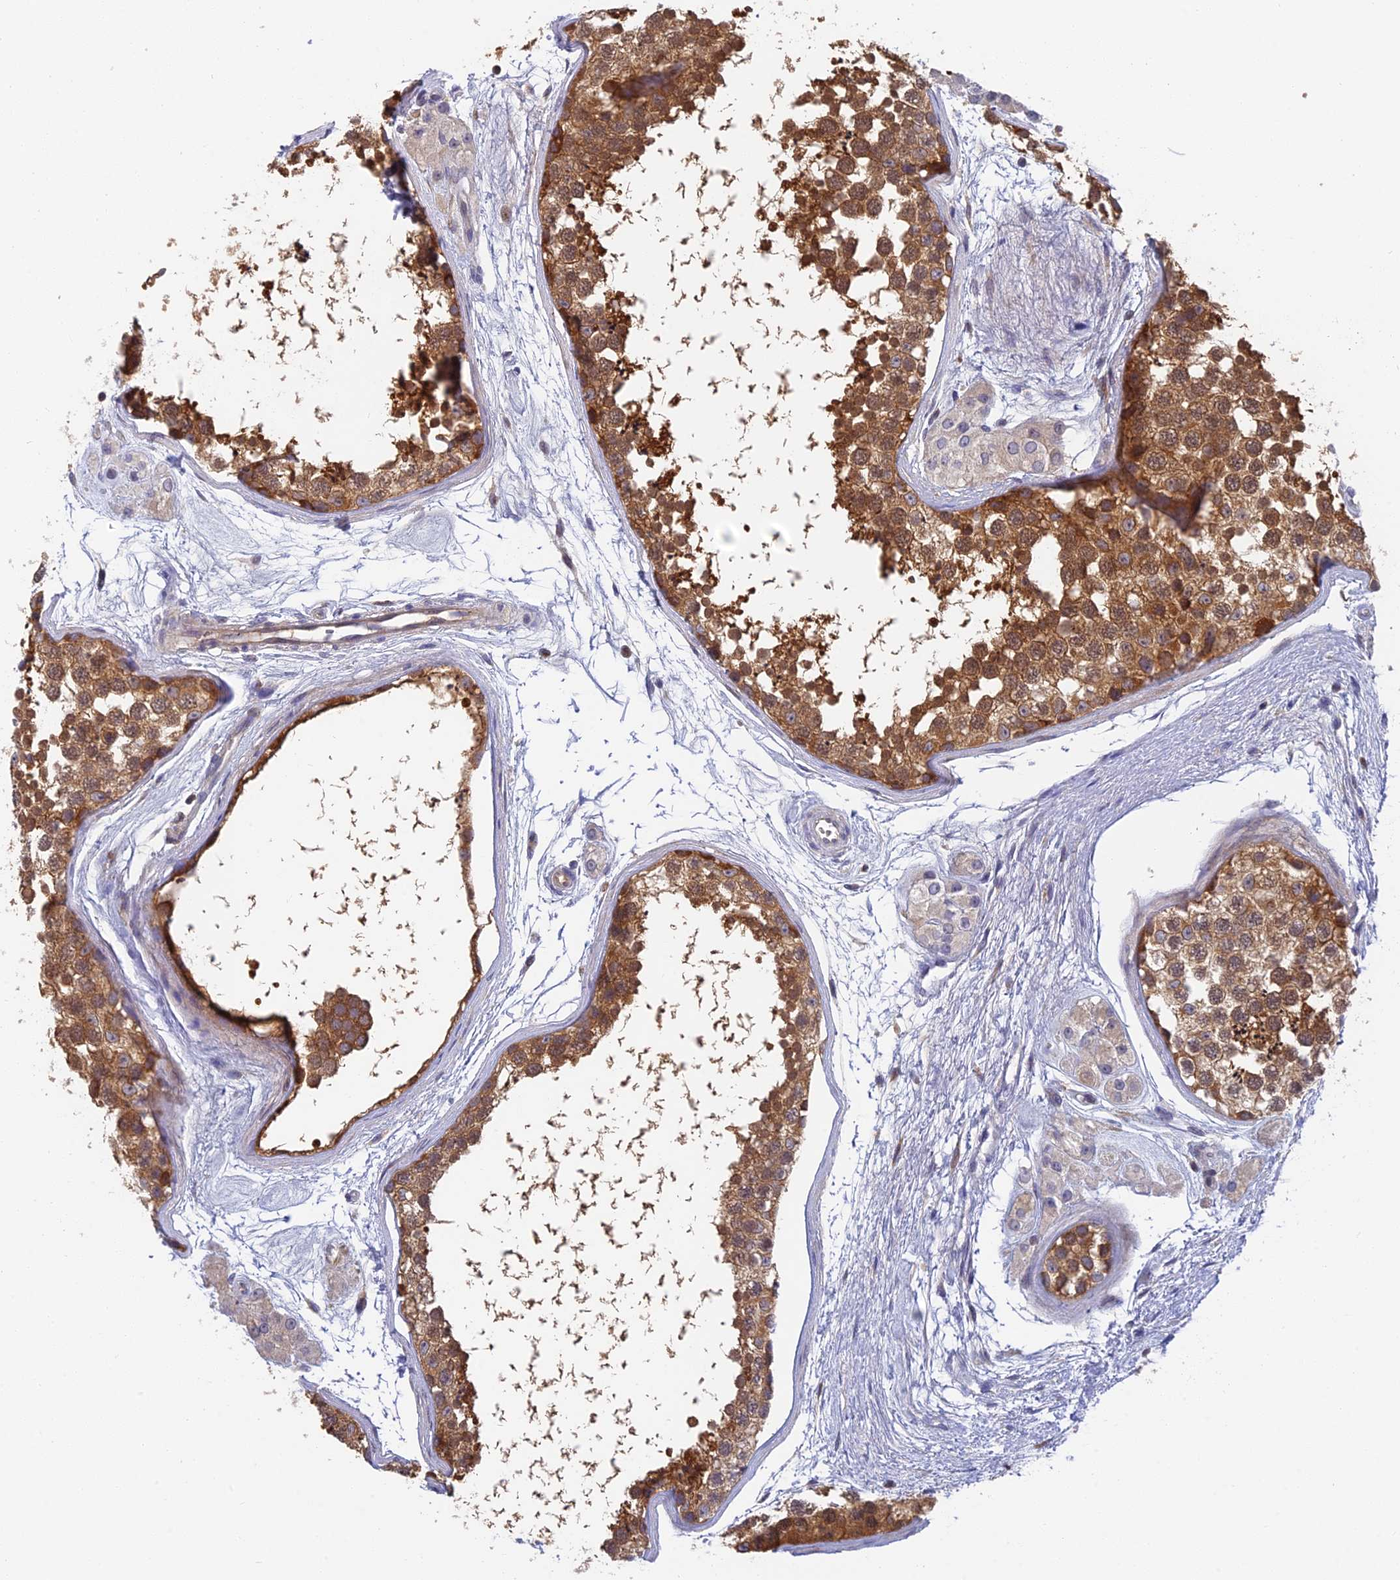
{"staining": {"intensity": "moderate", "quantity": ">75%", "location": "cytoplasmic/membranous"}, "tissue": "testis", "cell_type": "Cells in seminiferous ducts", "image_type": "normal", "snomed": [{"axis": "morphology", "description": "Normal tissue, NOS"}, {"axis": "topography", "description": "Testis"}], "caption": "Human testis stained for a protein (brown) shows moderate cytoplasmic/membranous positive expression in approximately >75% of cells in seminiferous ducts.", "gene": "IPO5", "patient": {"sex": "male", "age": 56}}